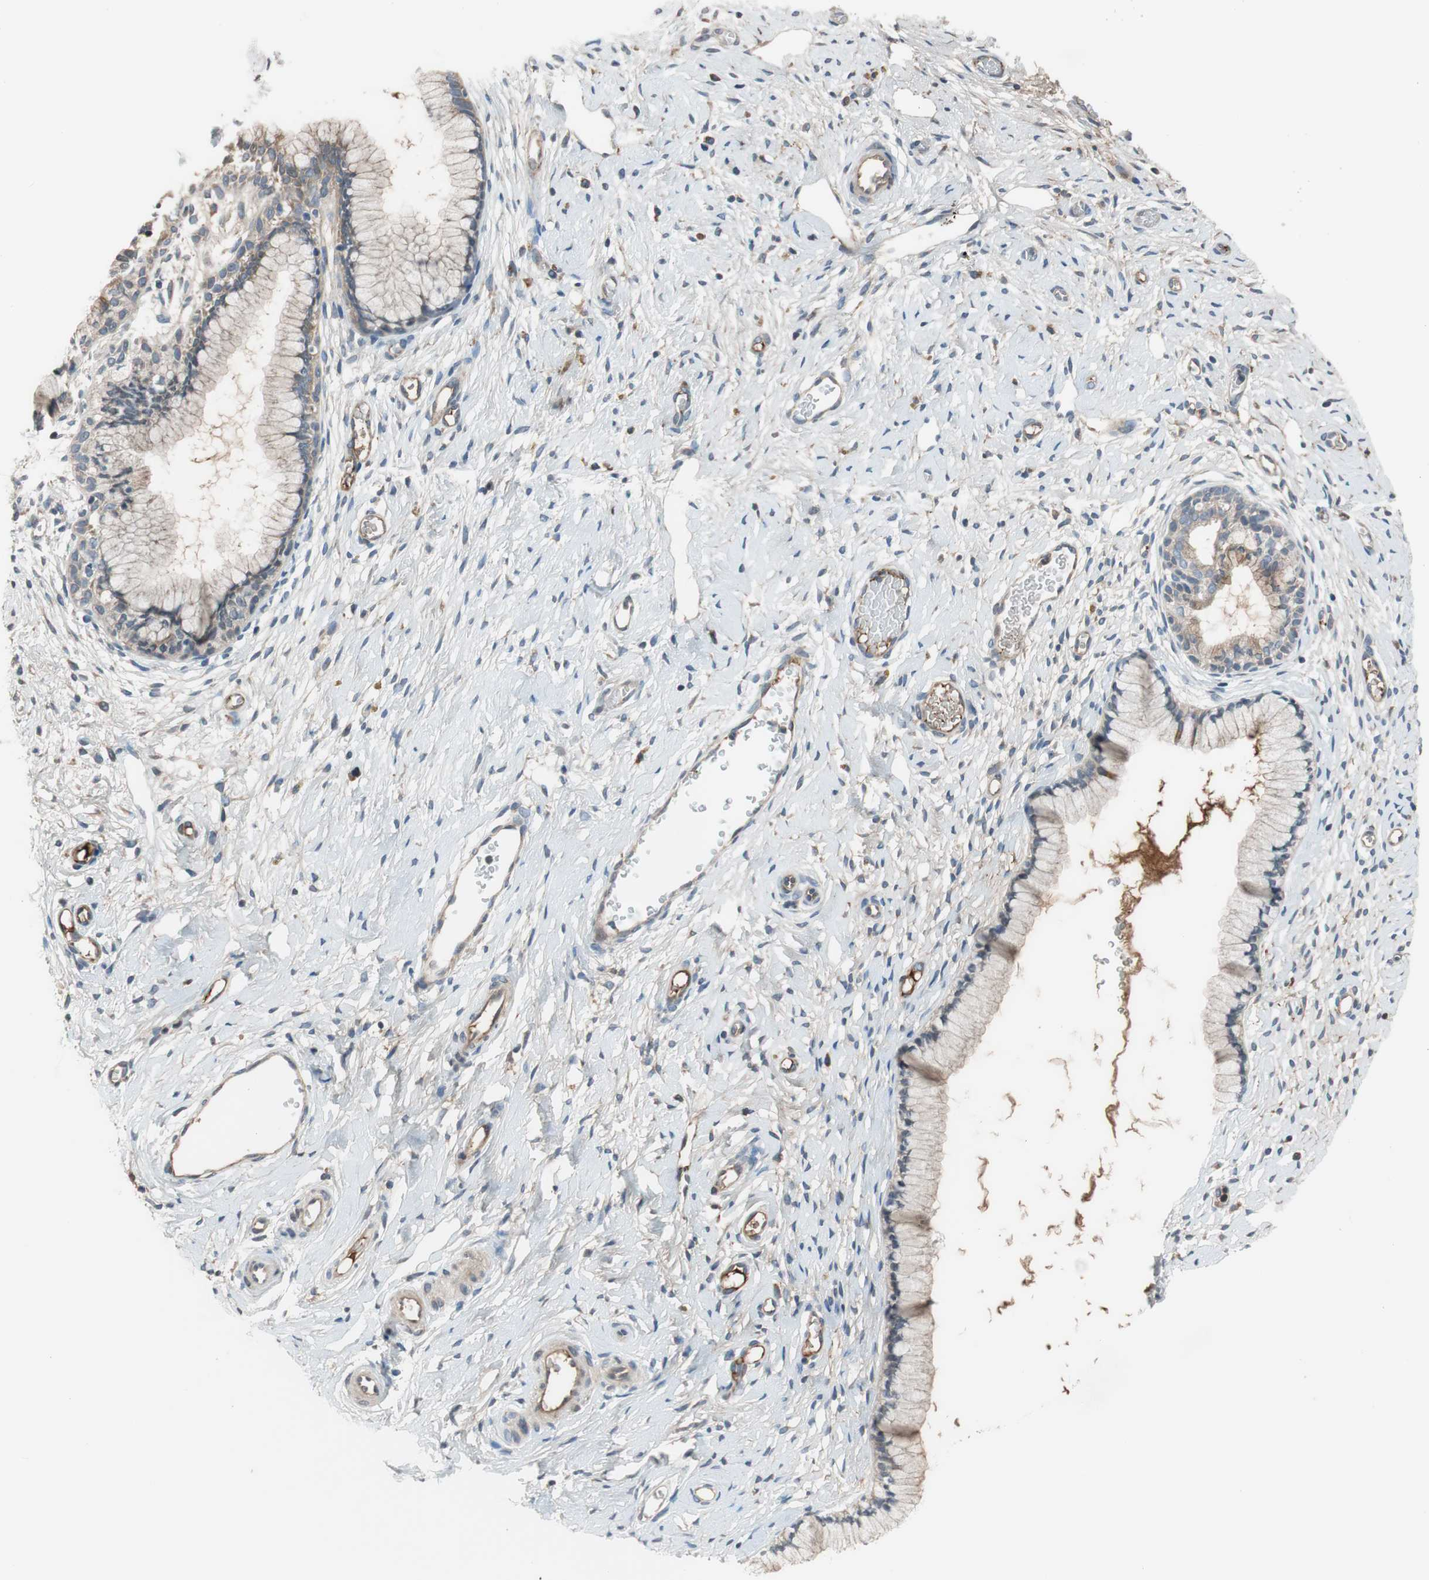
{"staining": {"intensity": "weak", "quantity": ">75%", "location": "cytoplasmic/membranous"}, "tissue": "cervix", "cell_type": "Glandular cells", "image_type": "normal", "snomed": [{"axis": "morphology", "description": "Normal tissue, NOS"}, {"axis": "topography", "description": "Cervix"}], "caption": "IHC of unremarkable human cervix reveals low levels of weak cytoplasmic/membranous expression in approximately >75% of glandular cells.", "gene": "C4A", "patient": {"sex": "female", "age": 65}}